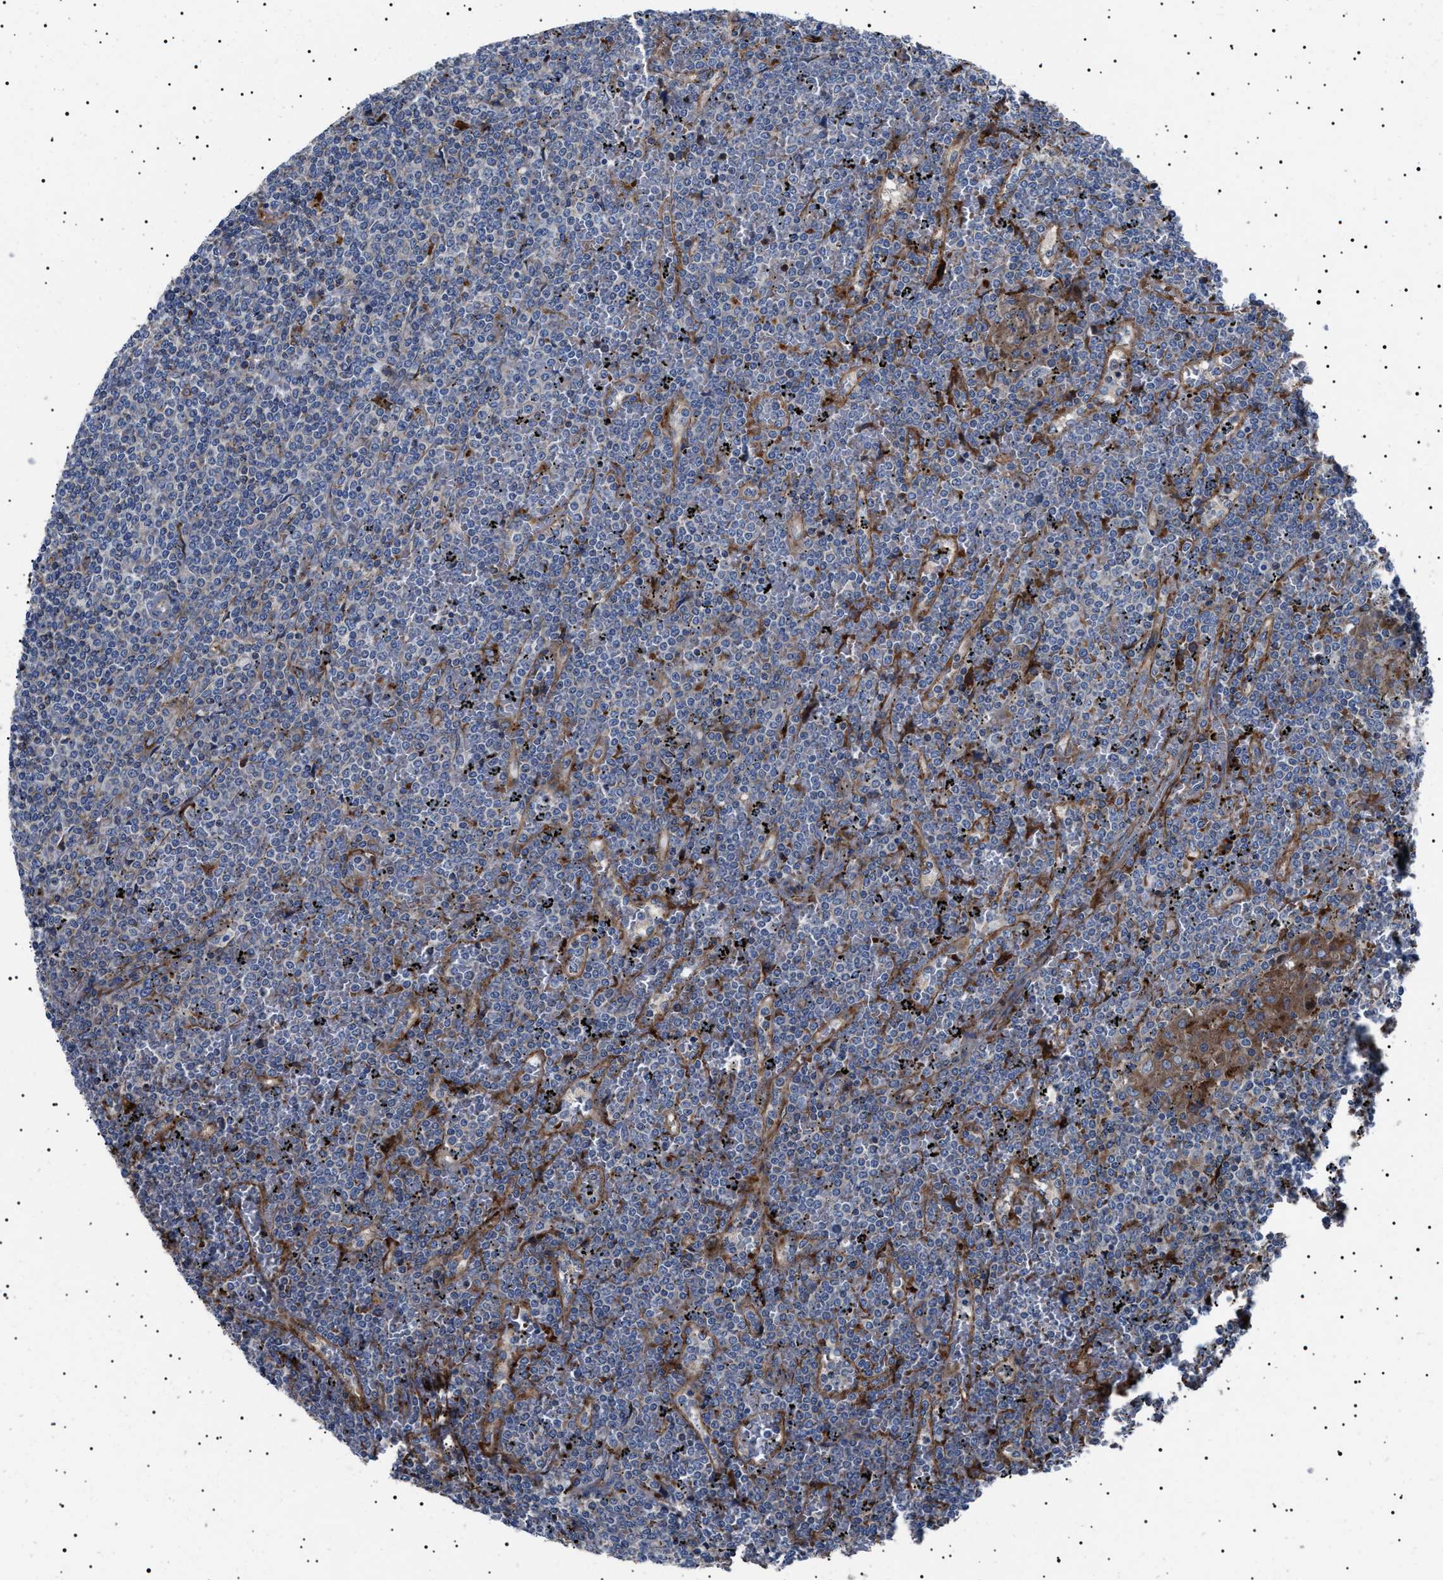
{"staining": {"intensity": "negative", "quantity": "none", "location": "none"}, "tissue": "lymphoma", "cell_type": "Tumor cells", "image_type": "cancer", "snomed": [{"axis": "morphology", "description": "Malignant lymphoma, non-Hodgkin's type, Low grade"}, {"axis": "topography", "description": "Spleen"}], "caption": "Tumor cells show no significant positivity in lymphoma.", "gene": "NEU1", "patient": {"sex": "female", "age": 19}}